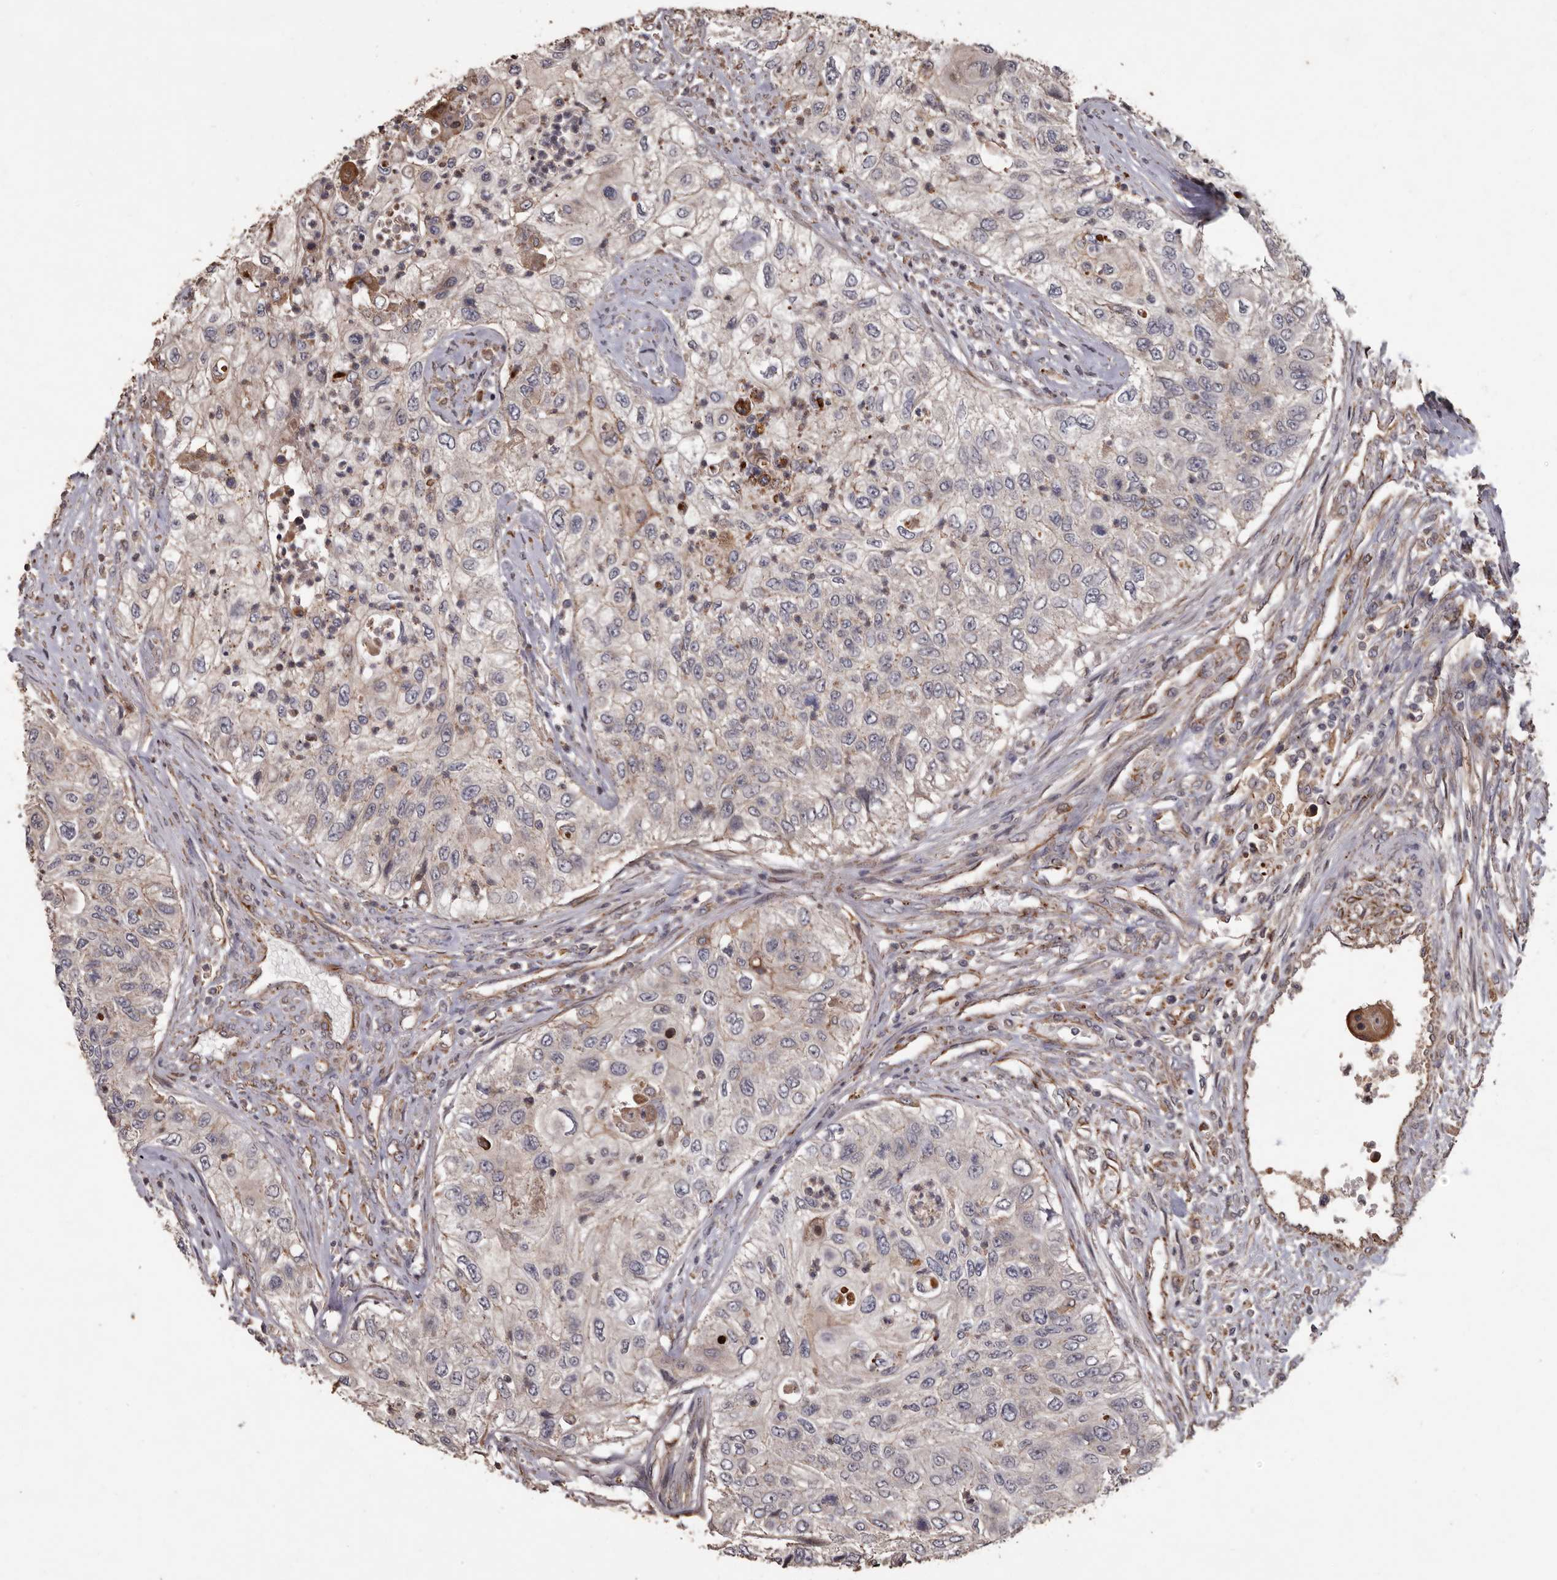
{"staining": {"intensity": "negative", "quantity": "none", "location": "none"}, "tissue": "urothelial cancer", "cell_type": "Tumor cells", "image_type": "cancer", "snomed": [{"axis": "morphology", "description": "Urothelial carcinoma, High grade"}, {"axis": "topography", "description": "Urinary bladder"}], "caption": "Urothelial carcinoma (high-grade) stained for a protein using immunohistochemistry reveals no positivity tumor cells.", "gene": "BRAT1", "patient": {"sex": "female", "age": 60}}